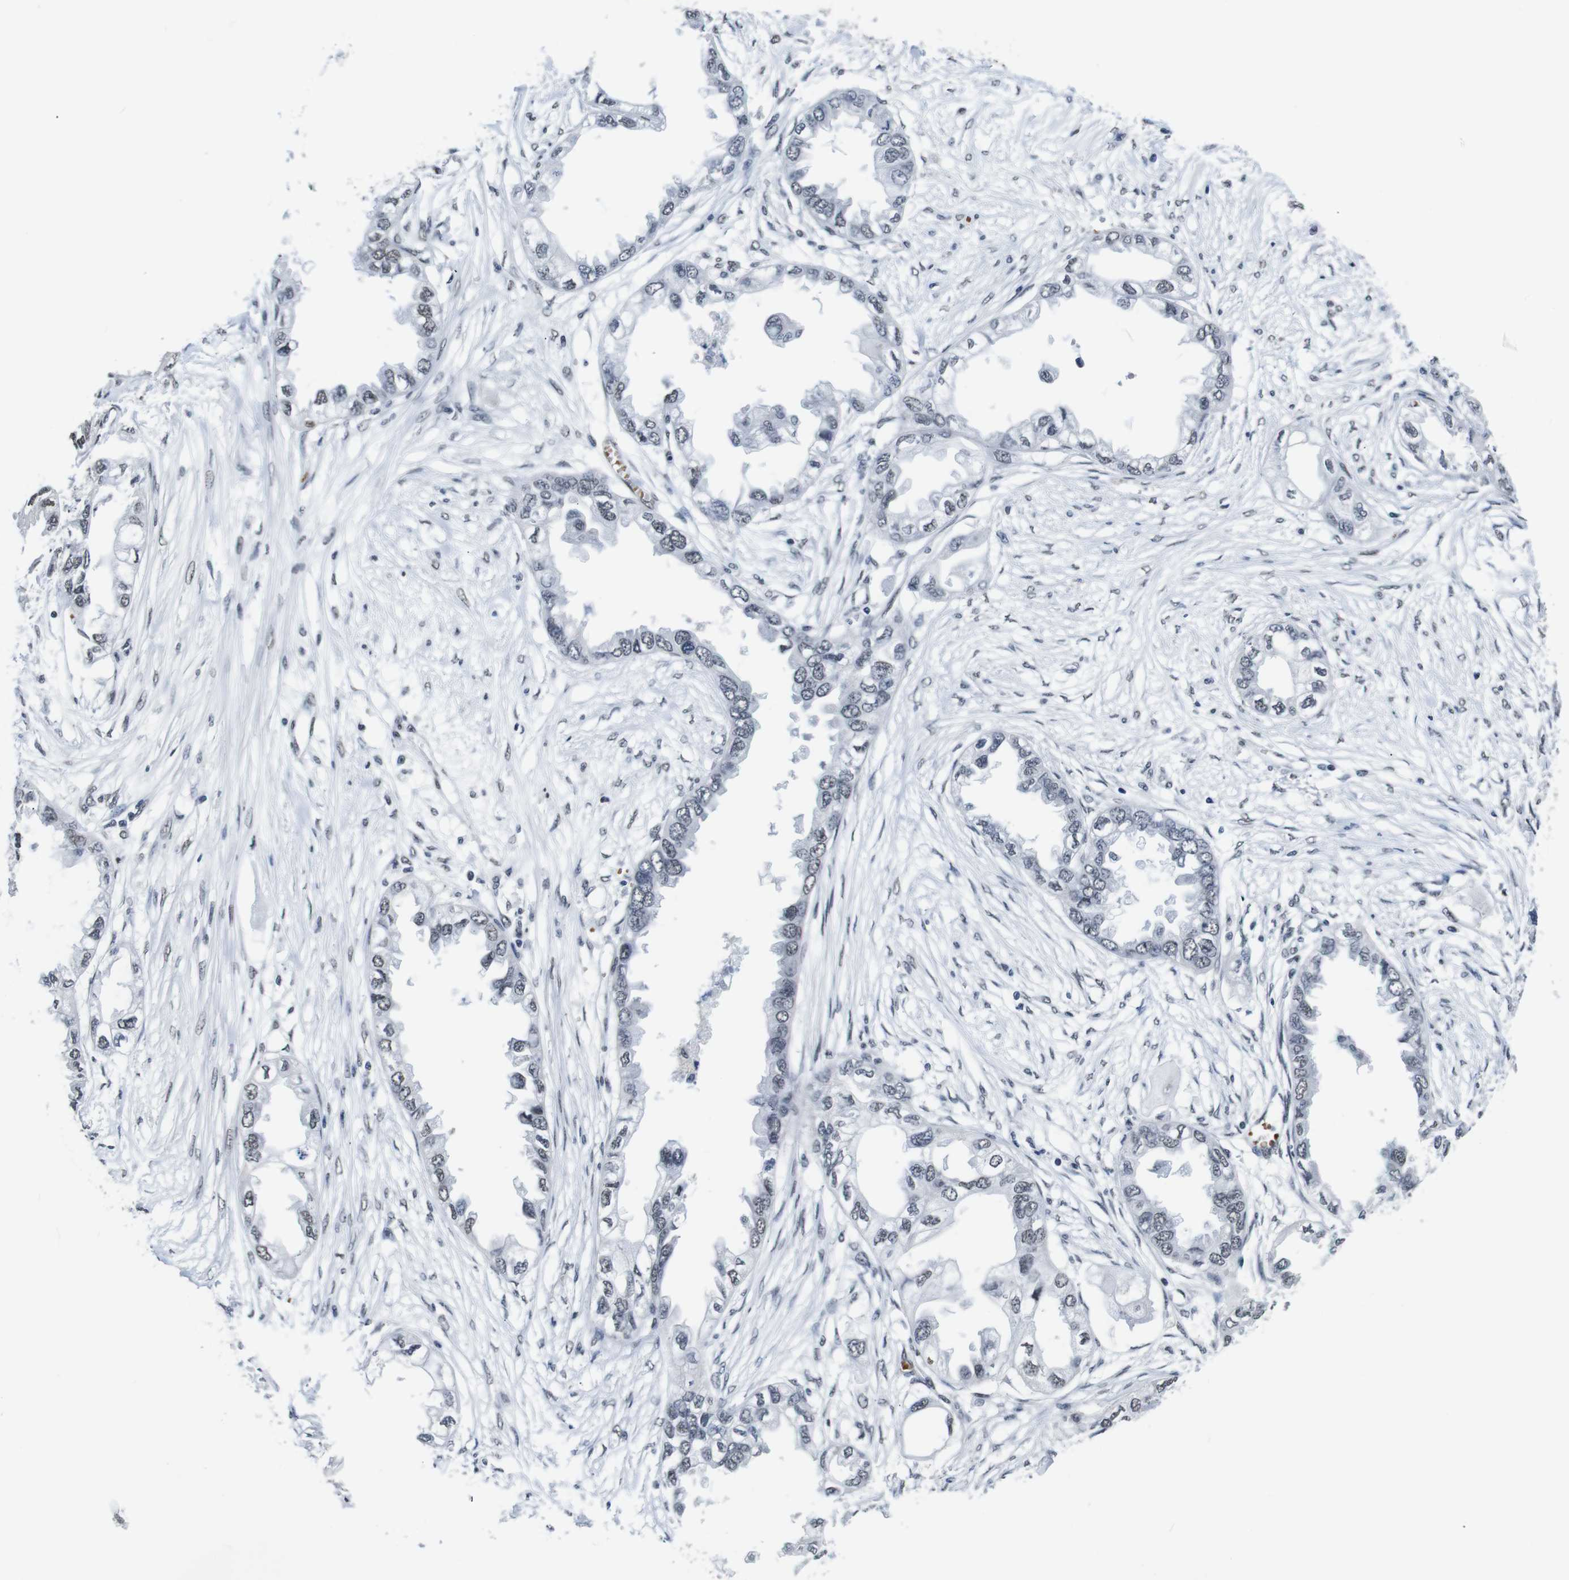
{"staining": {"intensity": "weak", "quantity": "25%-75%", "location": "nuclear"}, "tissue": "endometrial cancer", "cell_type": "Tumor cells", "image_type": "cancer", "snomed": [{"axis": "morphology", "description": "Adenocarcinoma, NOS"}, {"axis": "topography", "description": "Endometrium"}], "caption": "Immunohistochemical staining of human endometrial adenocarcinoma demonstrates low levels of weak nuclear positivity in about 25%-75% of tumor cells.", "gene": "ILDR2", "patient": {"sex": "female", "age": 67}}